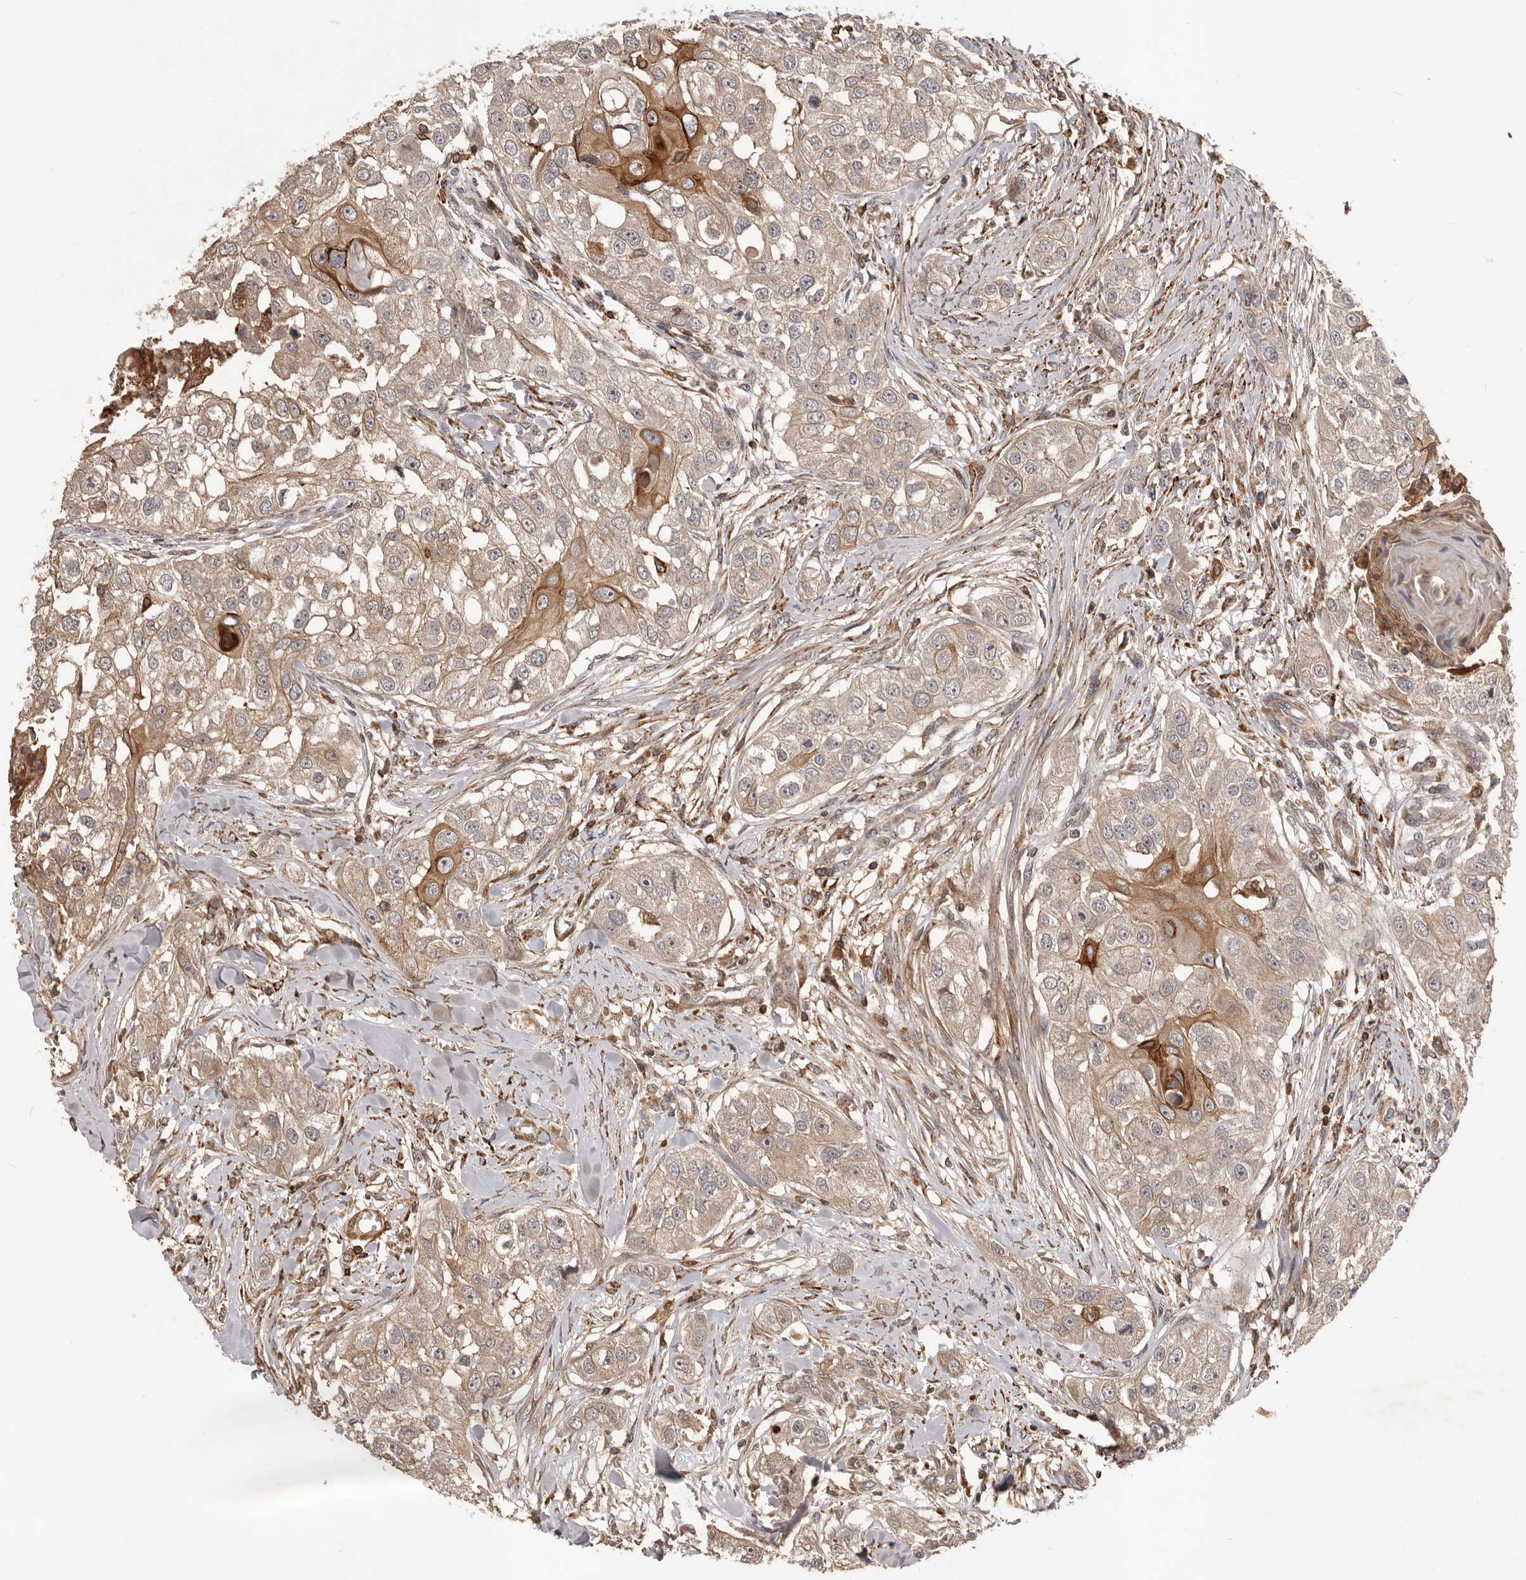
{"staining": {"intensity": "moderate", "quantity": ">75%", "location": "cytoplasmic/membranous"}, "tissue": "head and neck cancer", "cell_type": "Tumor cells", "image_type": "cancer", "snomed": [{"axis": "morphology", "description": "Normal tissue, NOS"}, {"axis": "morphology", "description": "Squamous cell carcinoma, NOS"}, {"axis": "topography", "description": "Skeletal muscle"}, {"axis": "topography", "description": "Head-Neck"}], "caption": "This is a micrograph of immunohistochemistry staining of head and neck squamous cell carcinoma, which shows moderate expression in the cytoplasmic/membranous of tumor cells.", "gene": "GLIPR2", "patient": {"sex": "male", "age": 51}}